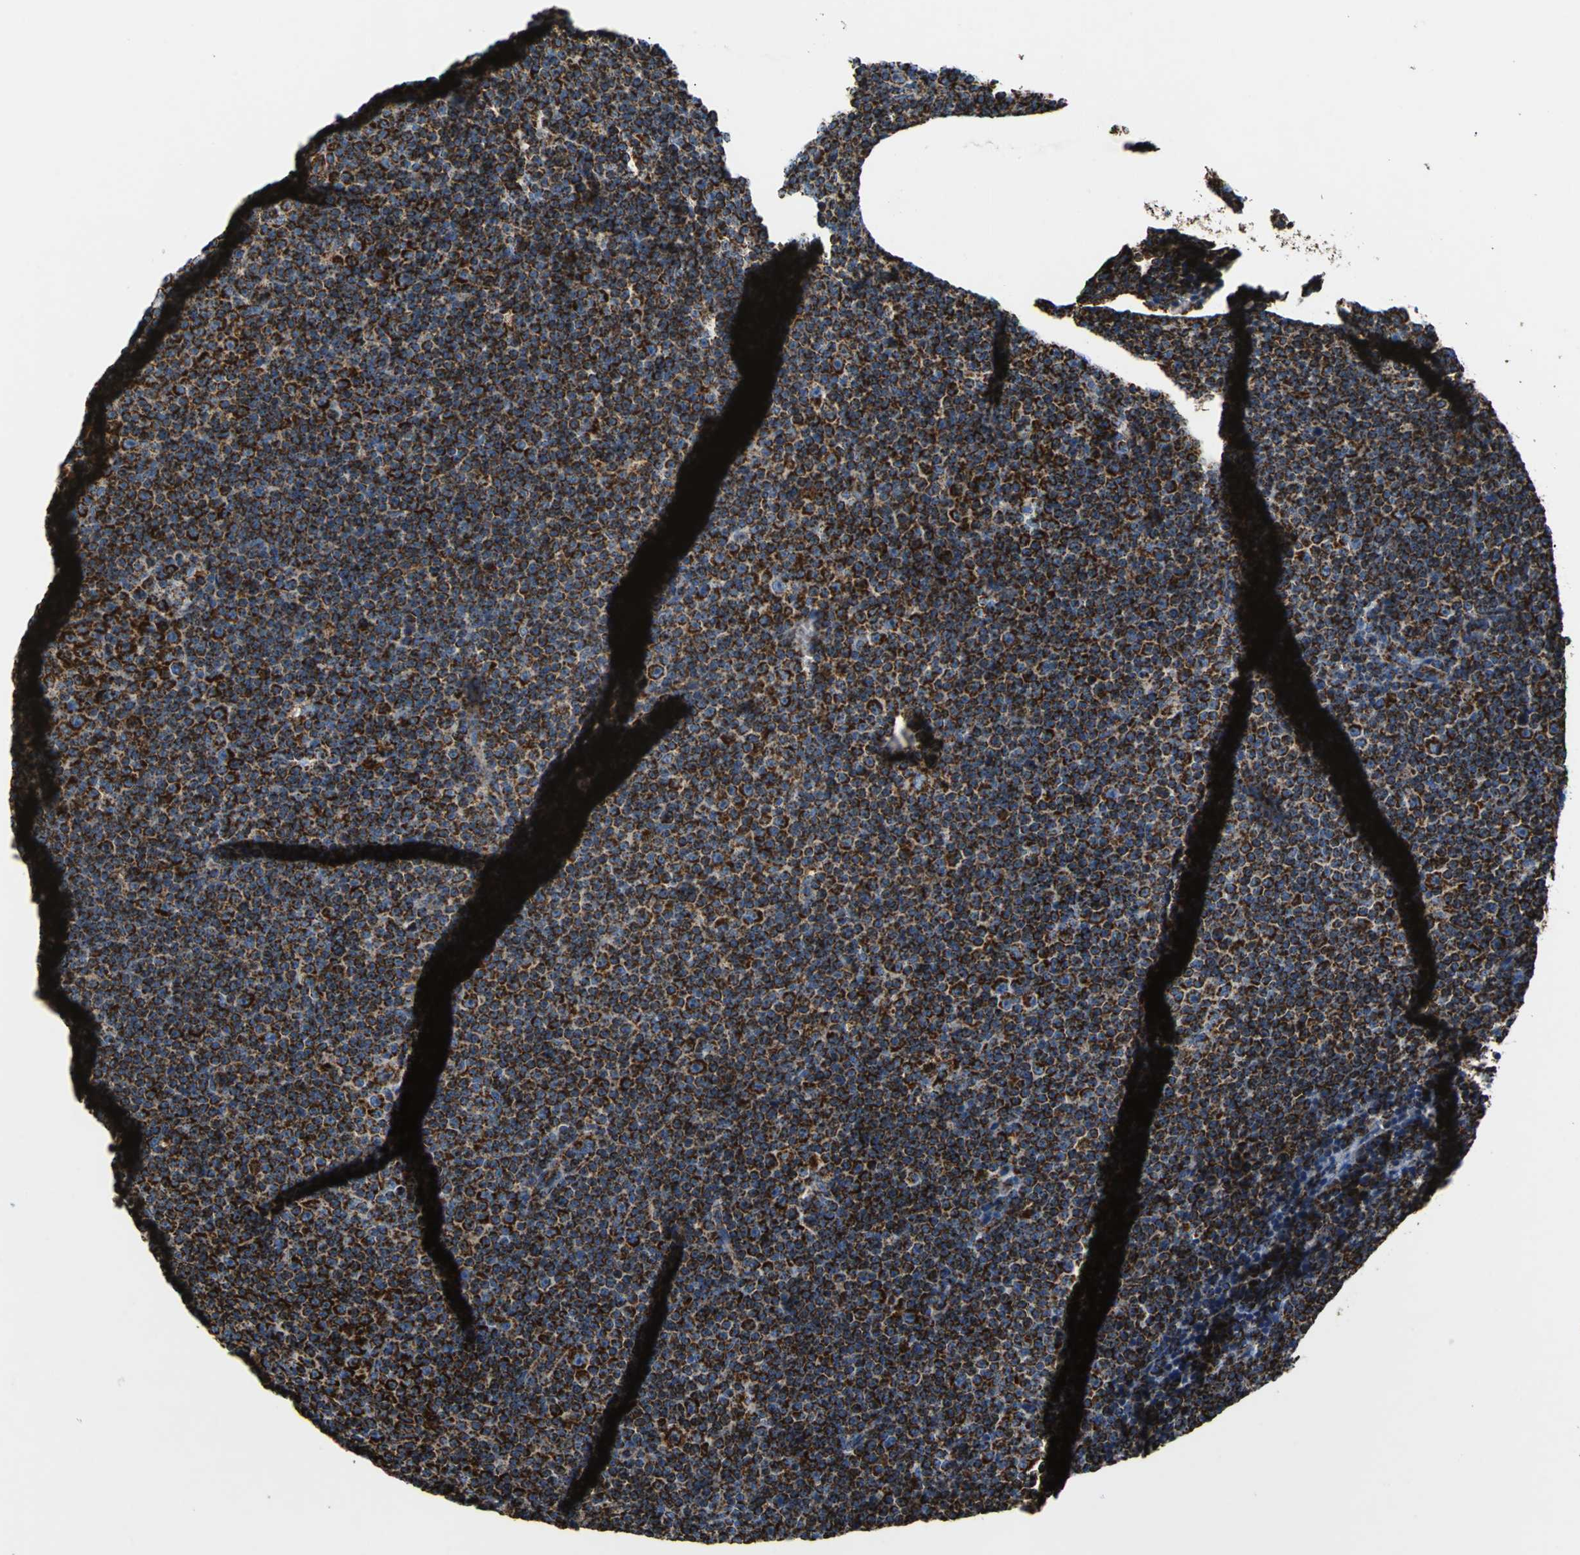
{"staining": {"intensity": "strong", "quantity": ">75%", "location": "cytoplasmic/membranous"}, "tissue": "lymphoma", "cell_type": "Tumor cells", "image_type": "cancer", "snomed": [{"axis": "morphology", "description": "Malignant lymphoma, non-Hodgkin's type, Low grade"}, {"axis": "topography", "description": "Lymph node"}], "caption": "Immunohistochemistry photomicrograph of low-grade malignant lymphoma, non-Hodgkin's type stained for a protein (brown), which shows high levels of strong cytoplasmic/membranous positivity in about >75% of tumor cells.", "gene": "ECH1", "patient": {"sex": "female", "age": 67}}